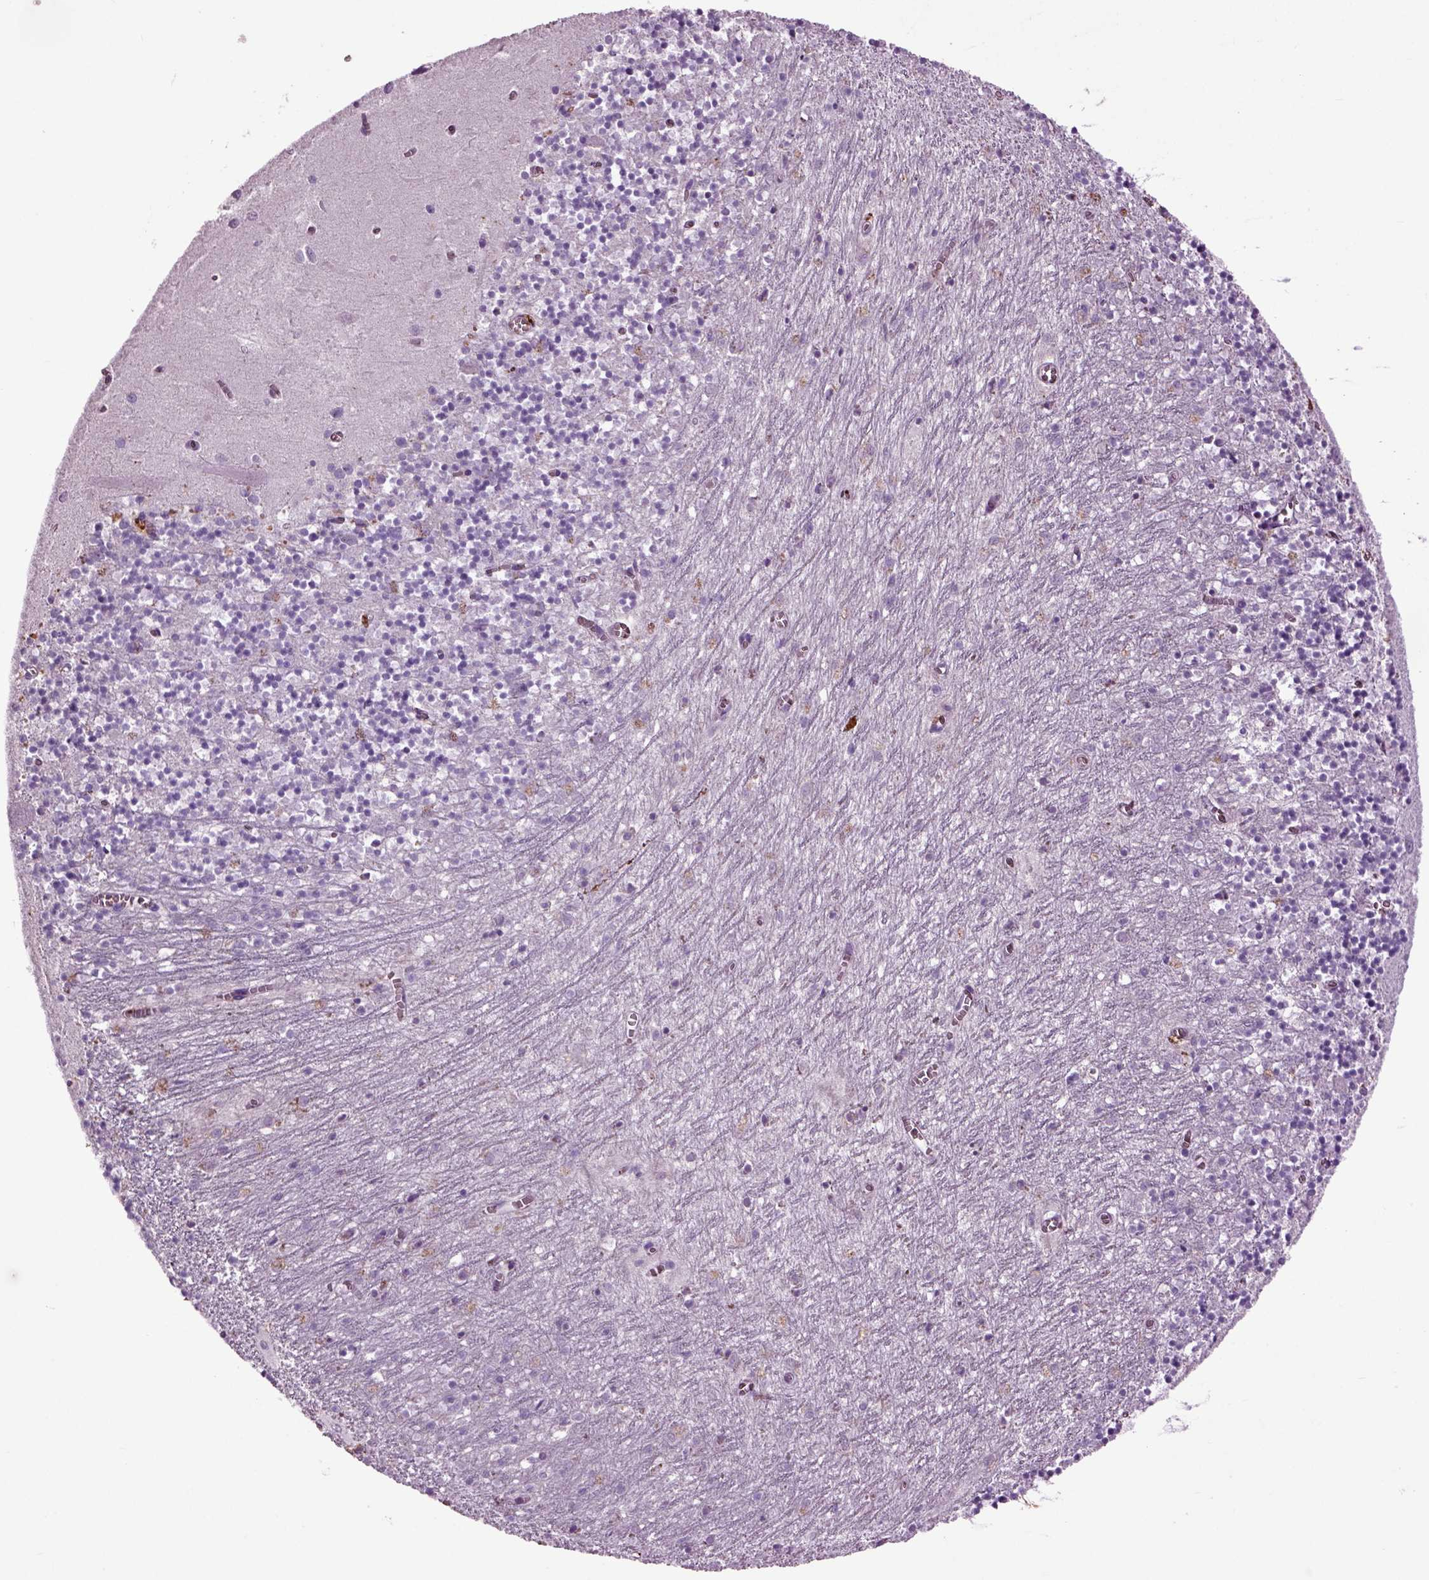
{"staining": {"intensity": "negative", "quantity": "none", "location": "none"}, "tissue": "cerebellum", "cell_type": "Cells in granular layer", "image_type": "normal", "snomed": [{"axis": "morphology", "description": "Normal tissue, NOS"}, {"axis": "topography", "description": "Cerebellum"}], "caption": "Immunohistochemistry (IHC) micrograph of unremarkable cerebellum: human cerebellum stained with DAB shows no significant protein positivity in cells in granular layer. The staining is performed using DAB (3,3'-diaminobenzidine) brown chromogen with nuclei counter-stained in using hematoxylin.", "gene": "SPON1", "patient": {"sex": "female", "age": 64}}